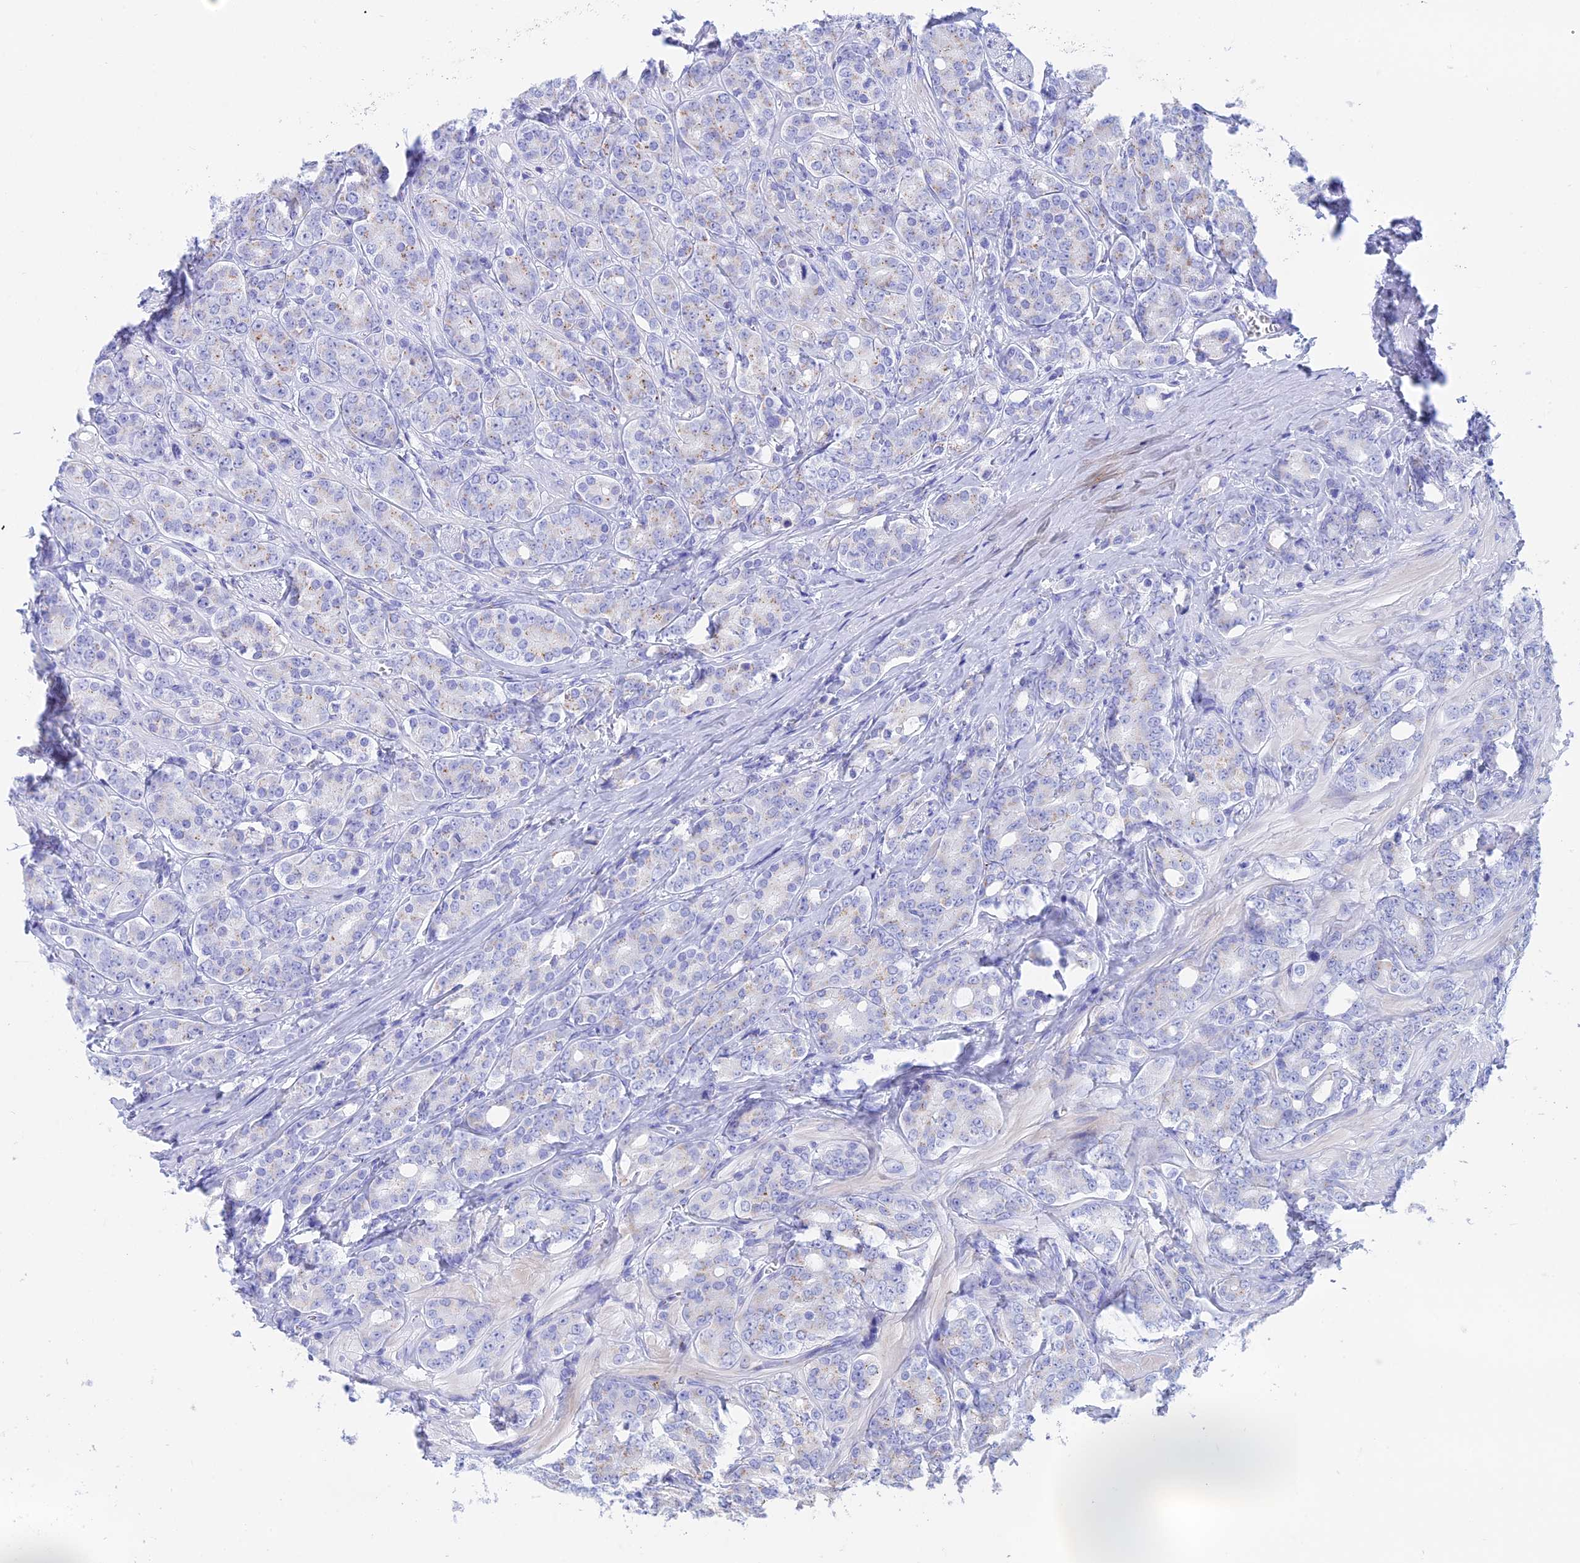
{"staining": {"intensity": "moderate", "quantity": "<25%", "location": "cytoplasmic/membranous"}, "tissue": "prostate cancer", "cell_type": "Tumor cells", "image_type": "cancer", "snomed": [{"axis": "morphology", "description": "Adenocarcinoma, High grade"}, {"axis": "topography", "description": "Prostate"}], "caption": "A brown stain labels moderate cytoplasmic/membranous positivity of a protein in adenocarcinoma (high-grade) (prostate) tumor cells.", "gene": "ERICH4", "patient": {"sex": "male", "age": 62}}